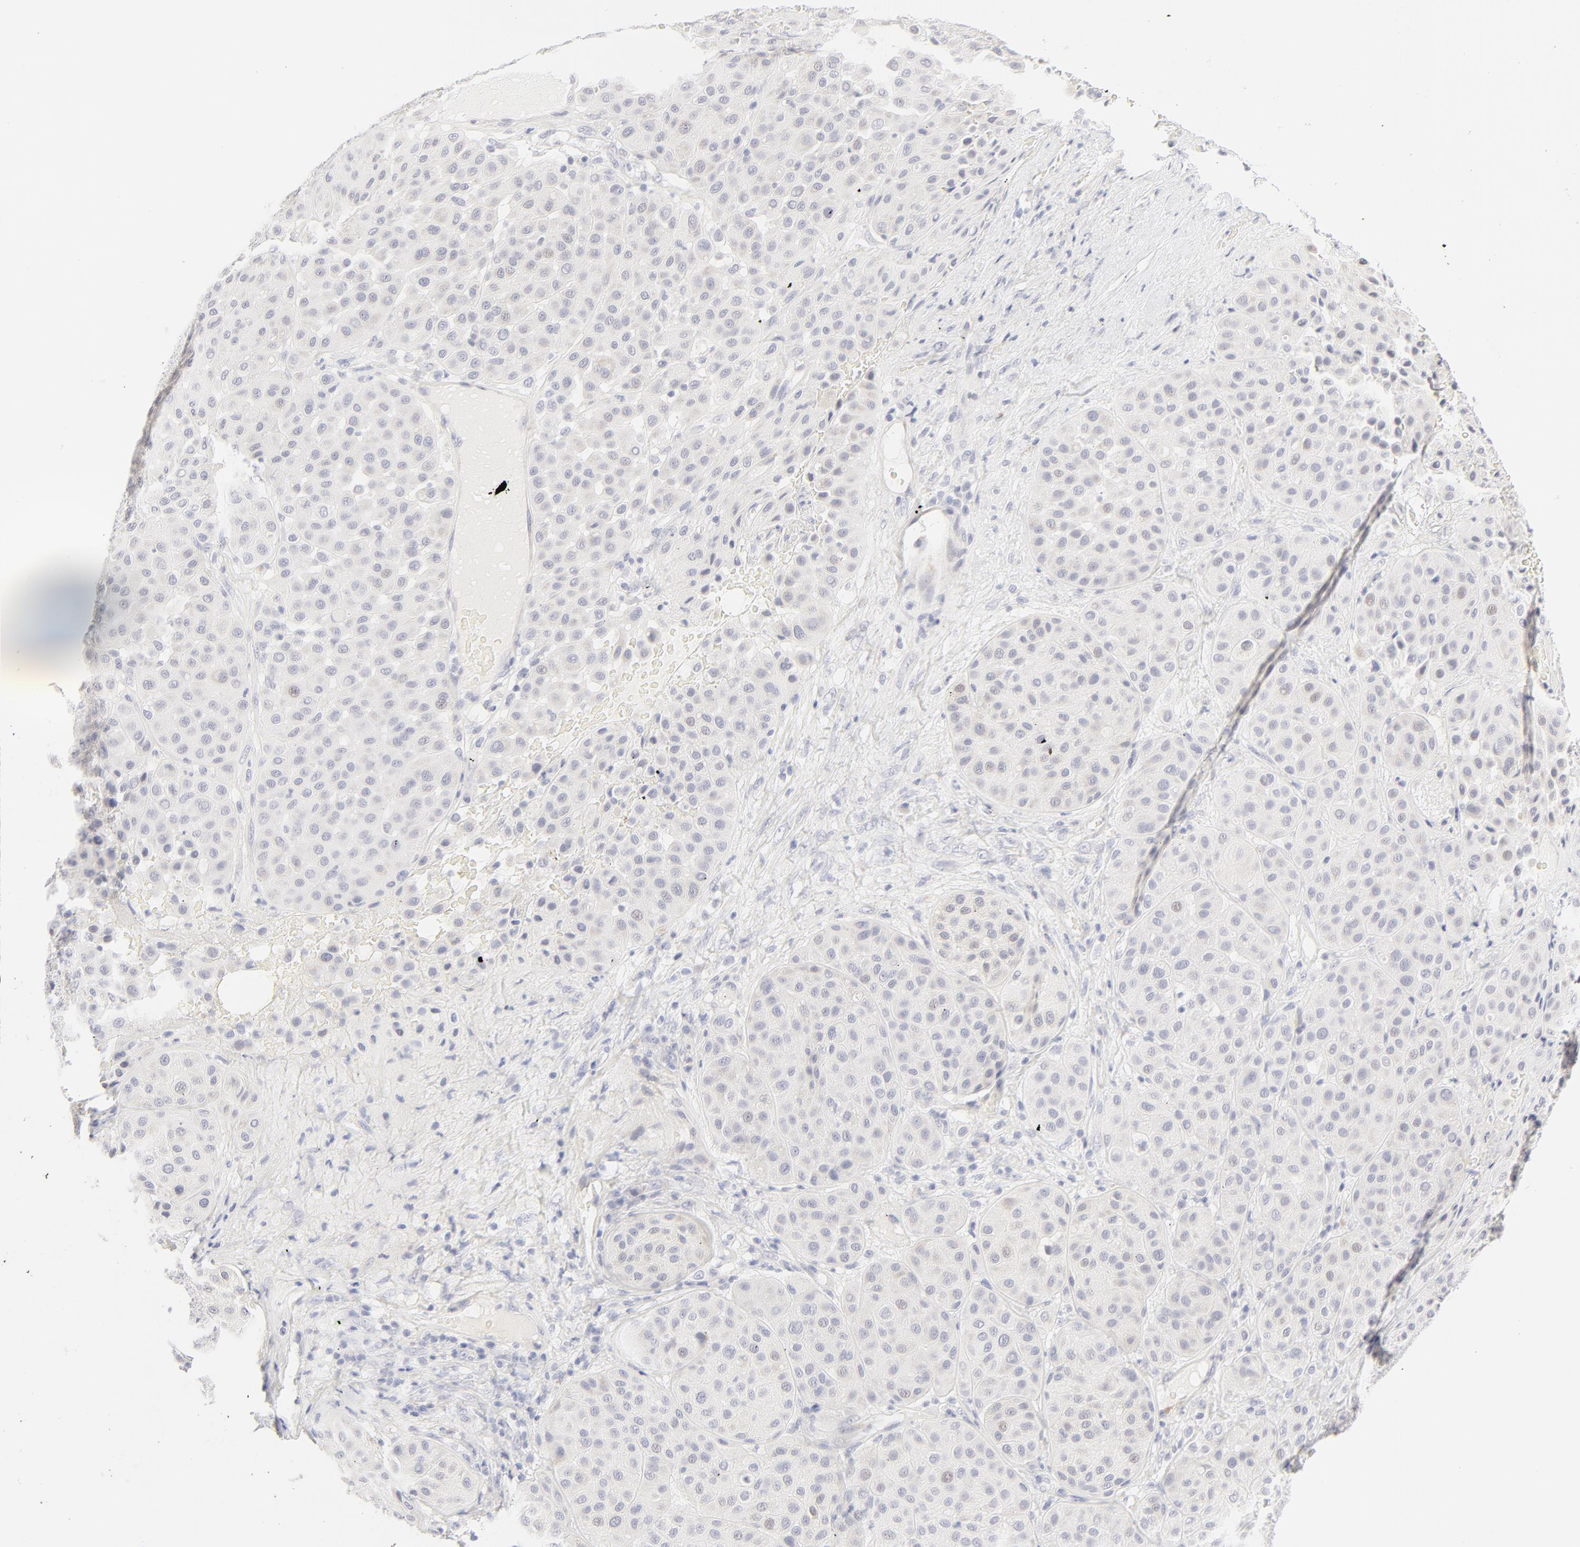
{"staining": {"intensity": "negative", "quantity": "none", "location": "none"}, "tissue": "melanoma", "cell_type": "Tumor cells", "image_type": "cancer", "snomed": [{"axis": "morphology", "description": "Normal tissue, NOS"}, {"axis": "morphology", "description": "Malignant melanoma, Metastatic site"}, {"axis": "topography", "description": "Skin"}], "caption": "The micrograph reveals no staining of tumor cells in malignant melanoma (metastatic site).", "gene": "NPNT", "patient": {"sex": "male", "age": 41}}